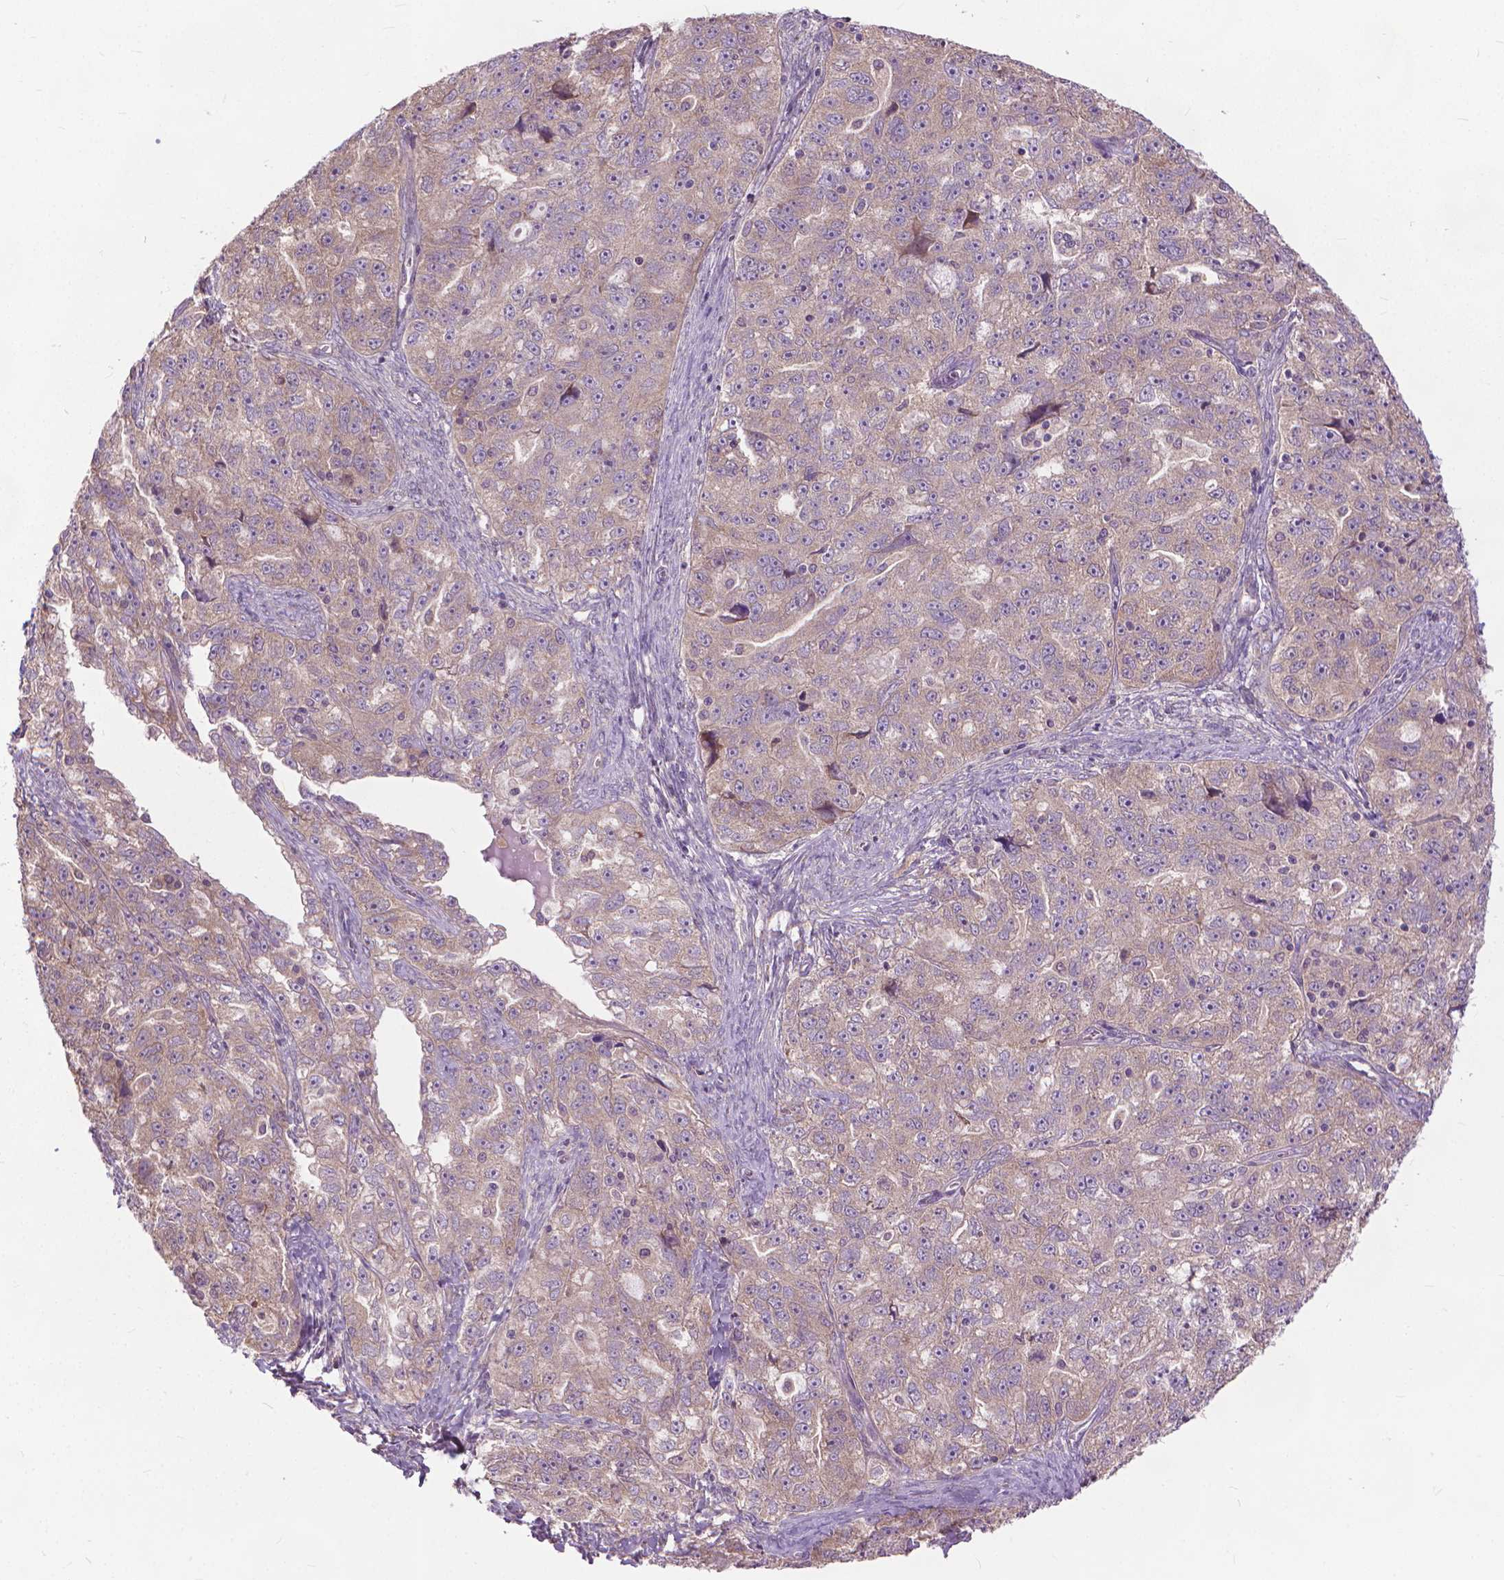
{"staining": {"intensity": "weak", "quantity": "<25%", "location": "cytoplasmic/membranous"}, "tissue": "ovarian cancer", "cell_type": "Tumor cells", "image_type": "cancer", "snomed": [{"axis": "morphology", "description": "Cystadenocarcinoma, serous, NOS"}, {"axis": "topography", "description": "Ovary"}], "caption": "Immunohistochemistry histopathology image of ovarian cancer stained for a protein (brown), which shows no expression in tumor cells. Nuclei are stained in blue.", "gene": "NUDT1", "patient": {"sex": "female", "age": 51}}